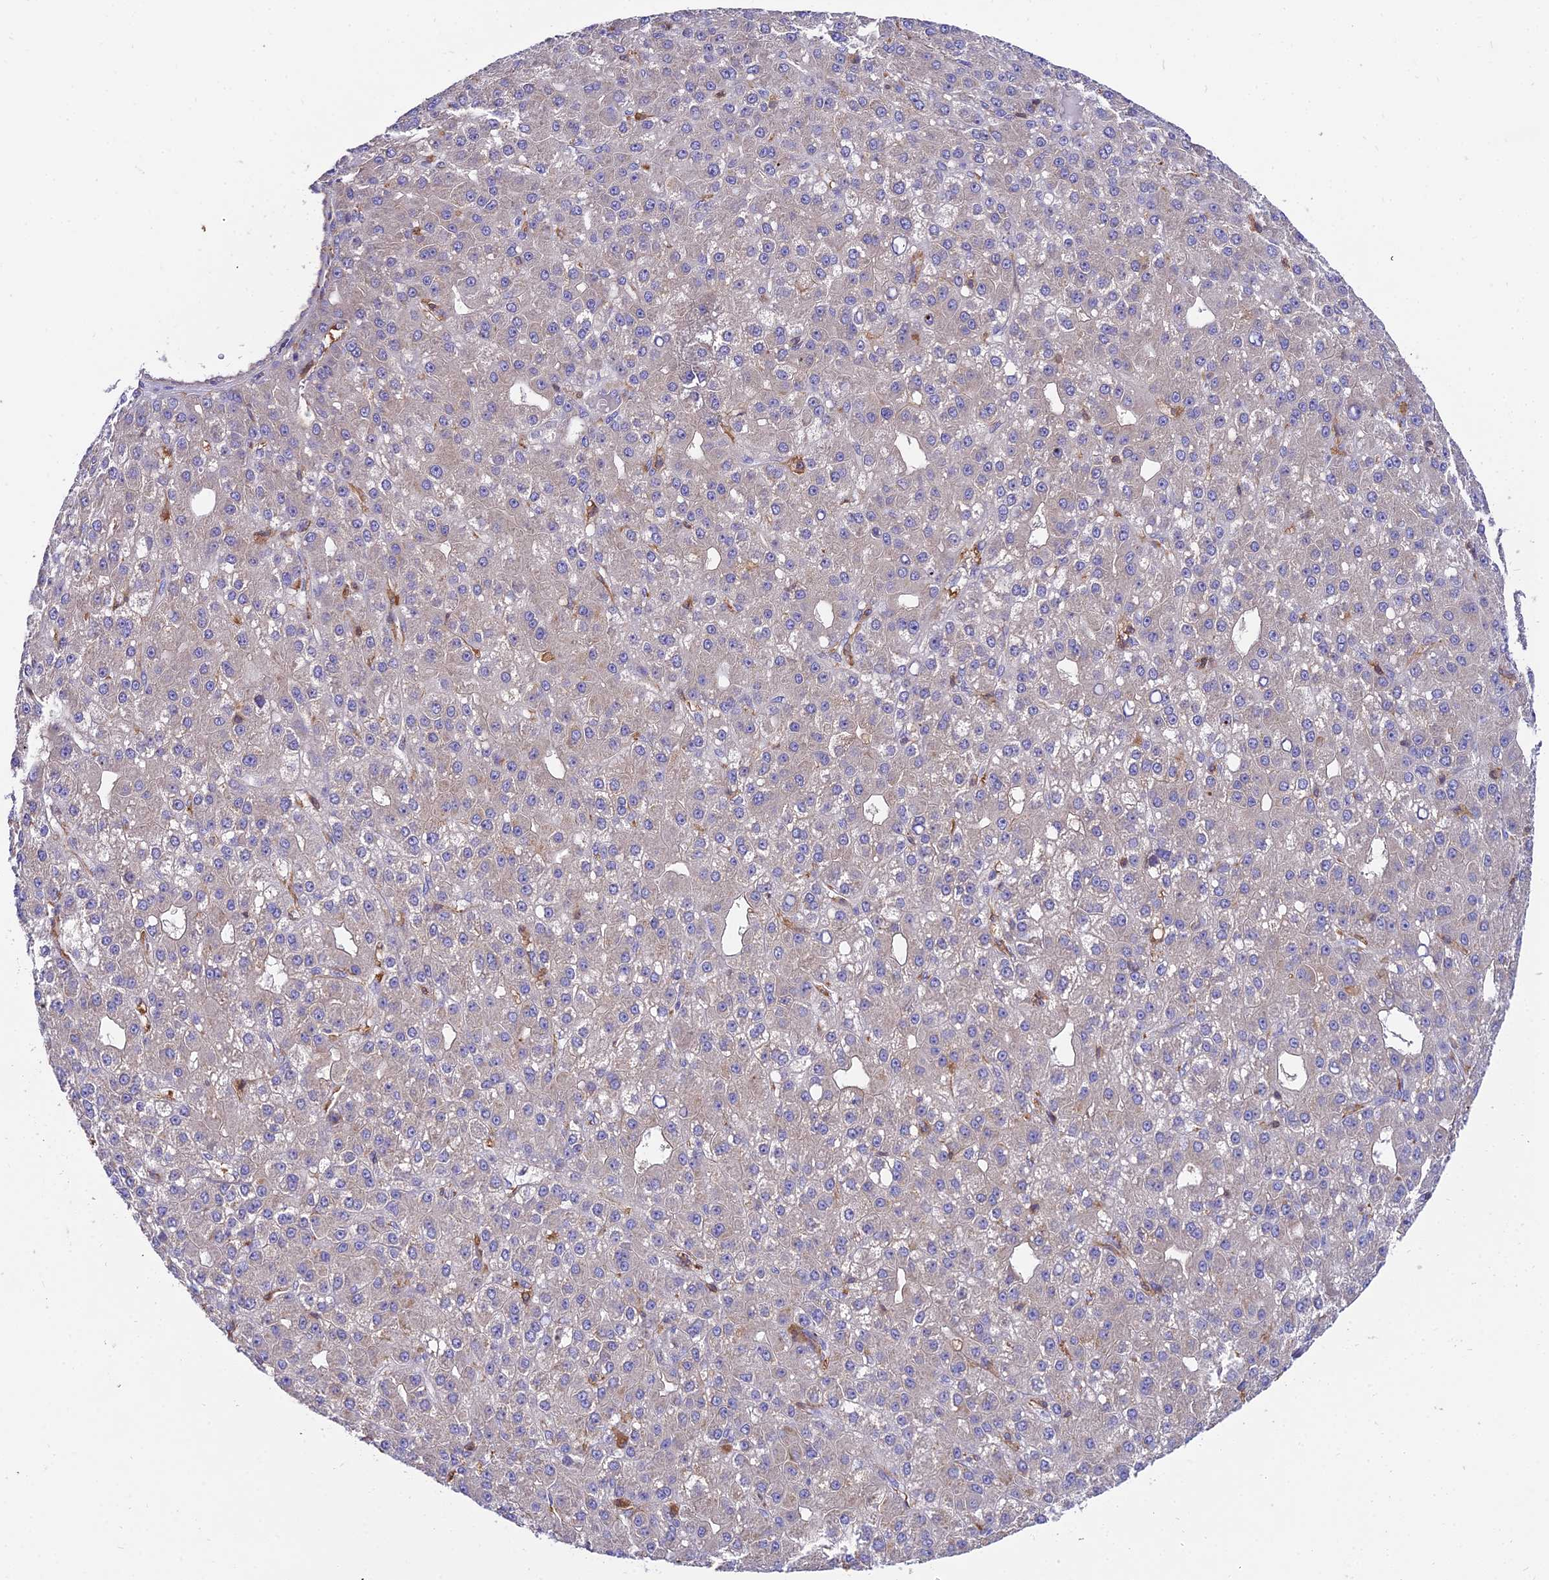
{"staining": {"intensity": "negative", "quantity": "none", "location": "none"}, "tissue": "liver cancer", "cell_type": "Tumor cells", "image_type": "cancer", "snomed": [{"axis": "morphology", "description": "Carcinoma, Hepatocellular, NOS"}, {"axis": "topography", "description": "Liver"}], "caption": "The immunohistochemistry histopathology image has no significant positivity in tumor cells of liver cancer tissue.", "gene": "C2orf69", "patient": {"sex": "male", "age": 67}}